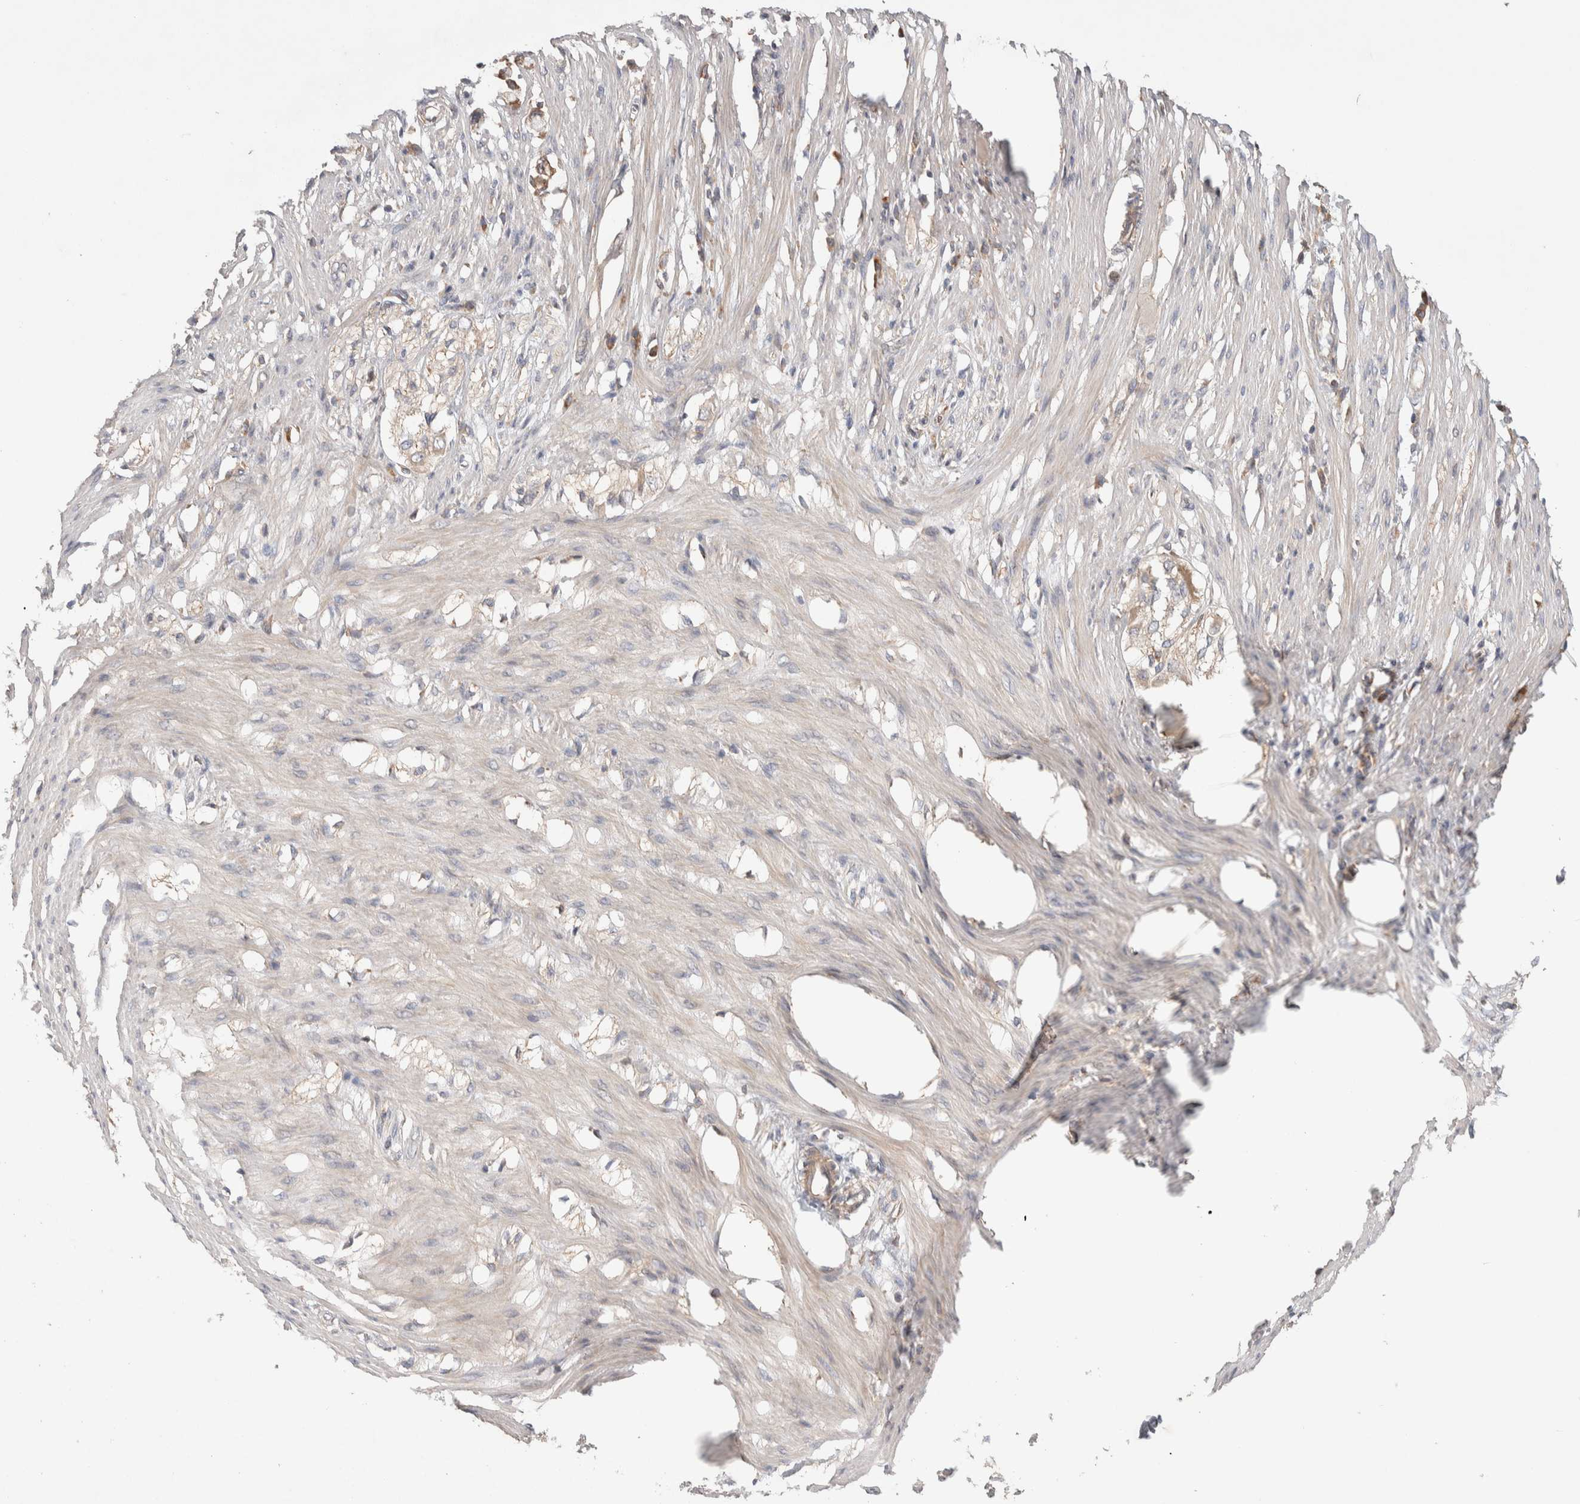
{"staining": {"intensity": "negative", "quantity": "none", "location": "none"}, "tissue": "smooth muscle", "cell_type": "Smooth muscle cells", "image_type": "normal", "snomed": [{"axis": "morphology", "description": "Normal tissue, NOS"}, {"axis": "morphology", "description": "Adenocarcinoma, NOS"}, {"axis": "topography", "description": "Smooth muscle"}, {"axis": "topography", "description": "Colon"}], "caption": "Photomicrograph shows no protein staining in smooth muscle cells of unremarkable smooth muscle. (Stains: DAB immunohistochemistry (IHC) with hematoxylin counter stain, Microscopy: brightfield microscopy at high magnification).", "gene": "DEPTOR", "patient": {"sex": "male", "age": 14}}